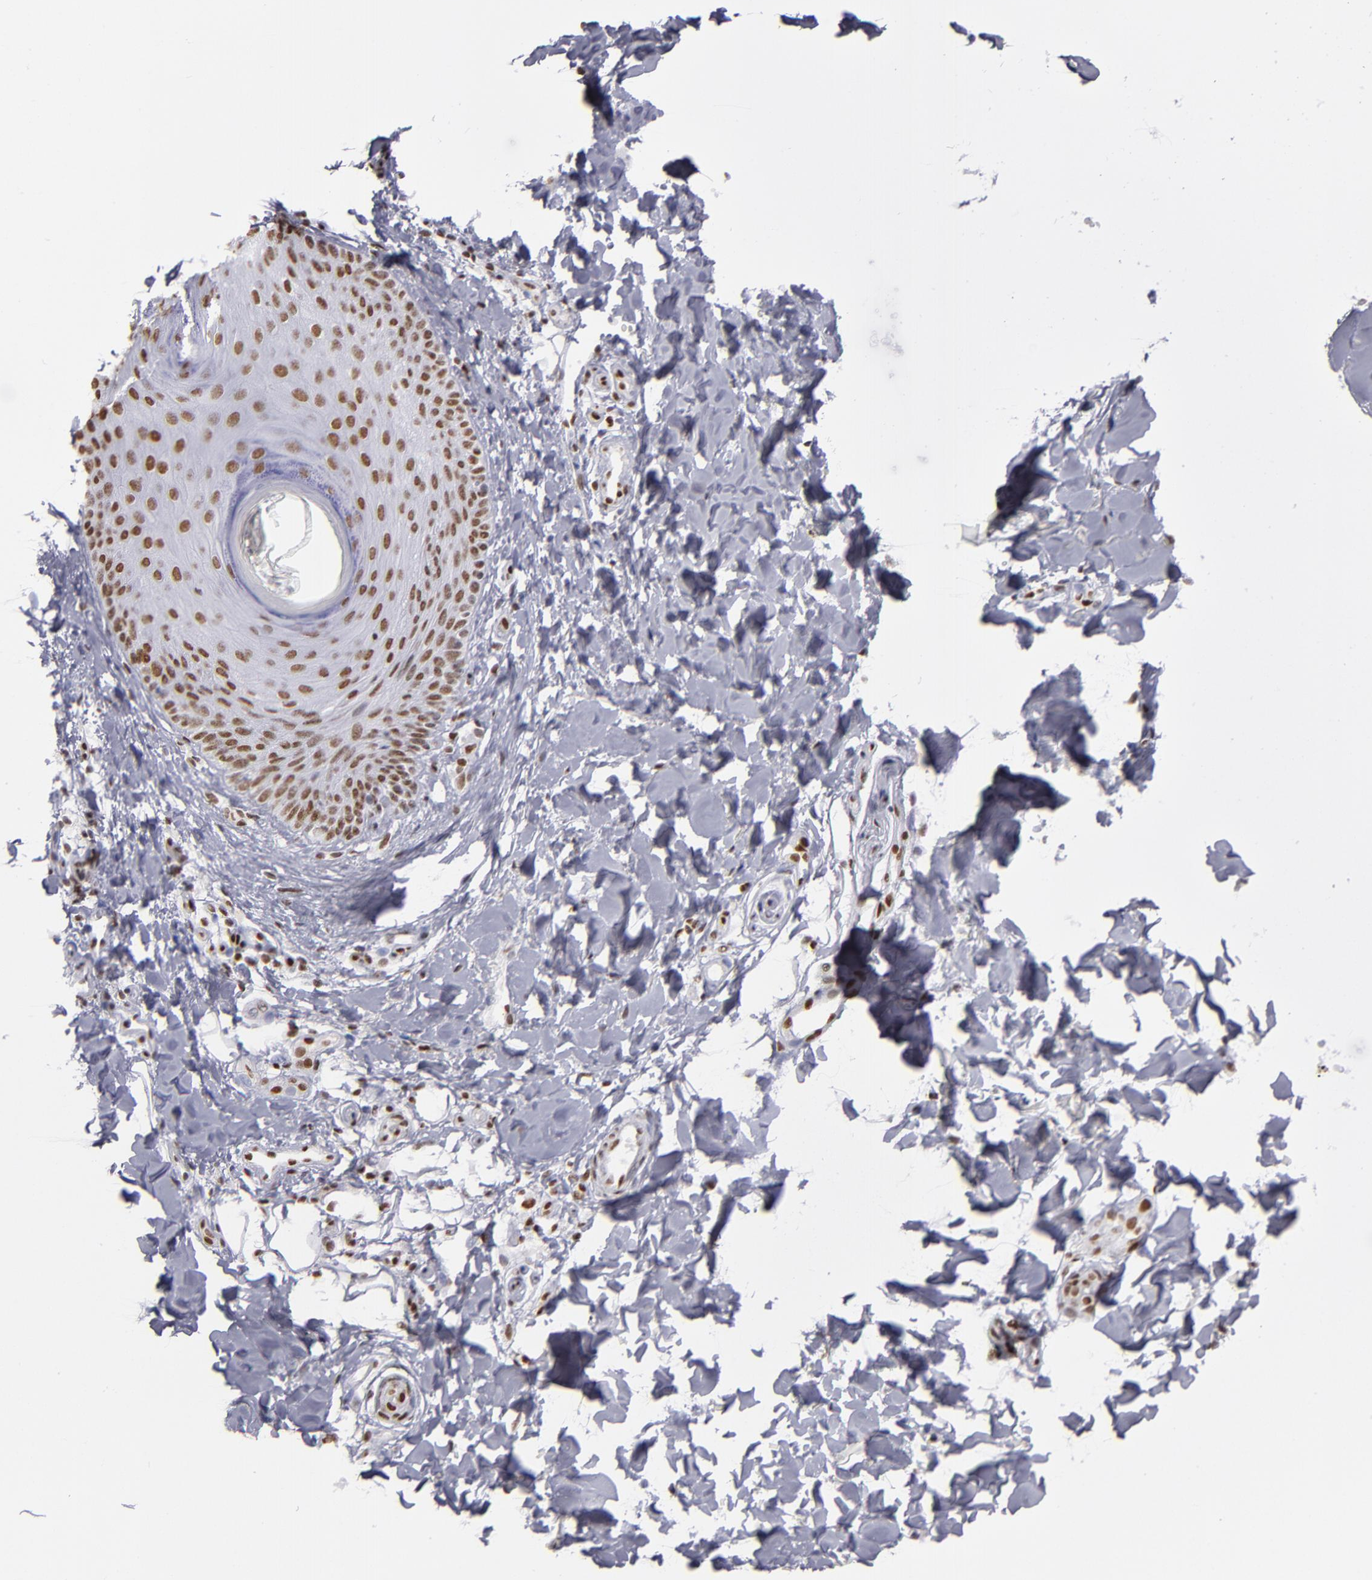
{"staining": {"intensity": "moderate", "quantity": ">75%", "location": "nuclear"}, "tissue": "skin", "cell_type": "Epidermal cells", "image_type": "normal", "snomed": [{"axis": "morphology", "description": "Normal tissue, NOS"}, {"axis": "morphology", "description": "Inflammation, NOS"}, {"axis": "topography", "description": "Soft tissue"}, {"axis": "topography", "description": "Anal"}], "caption": "Protein staining by immunohistochemistry demonstrates moderate nuclear staining in approximately >75% of epidermal cells in unremarkable skin.", "gene": "TERF2", "patient": {"sex": "female", "age": 15}}